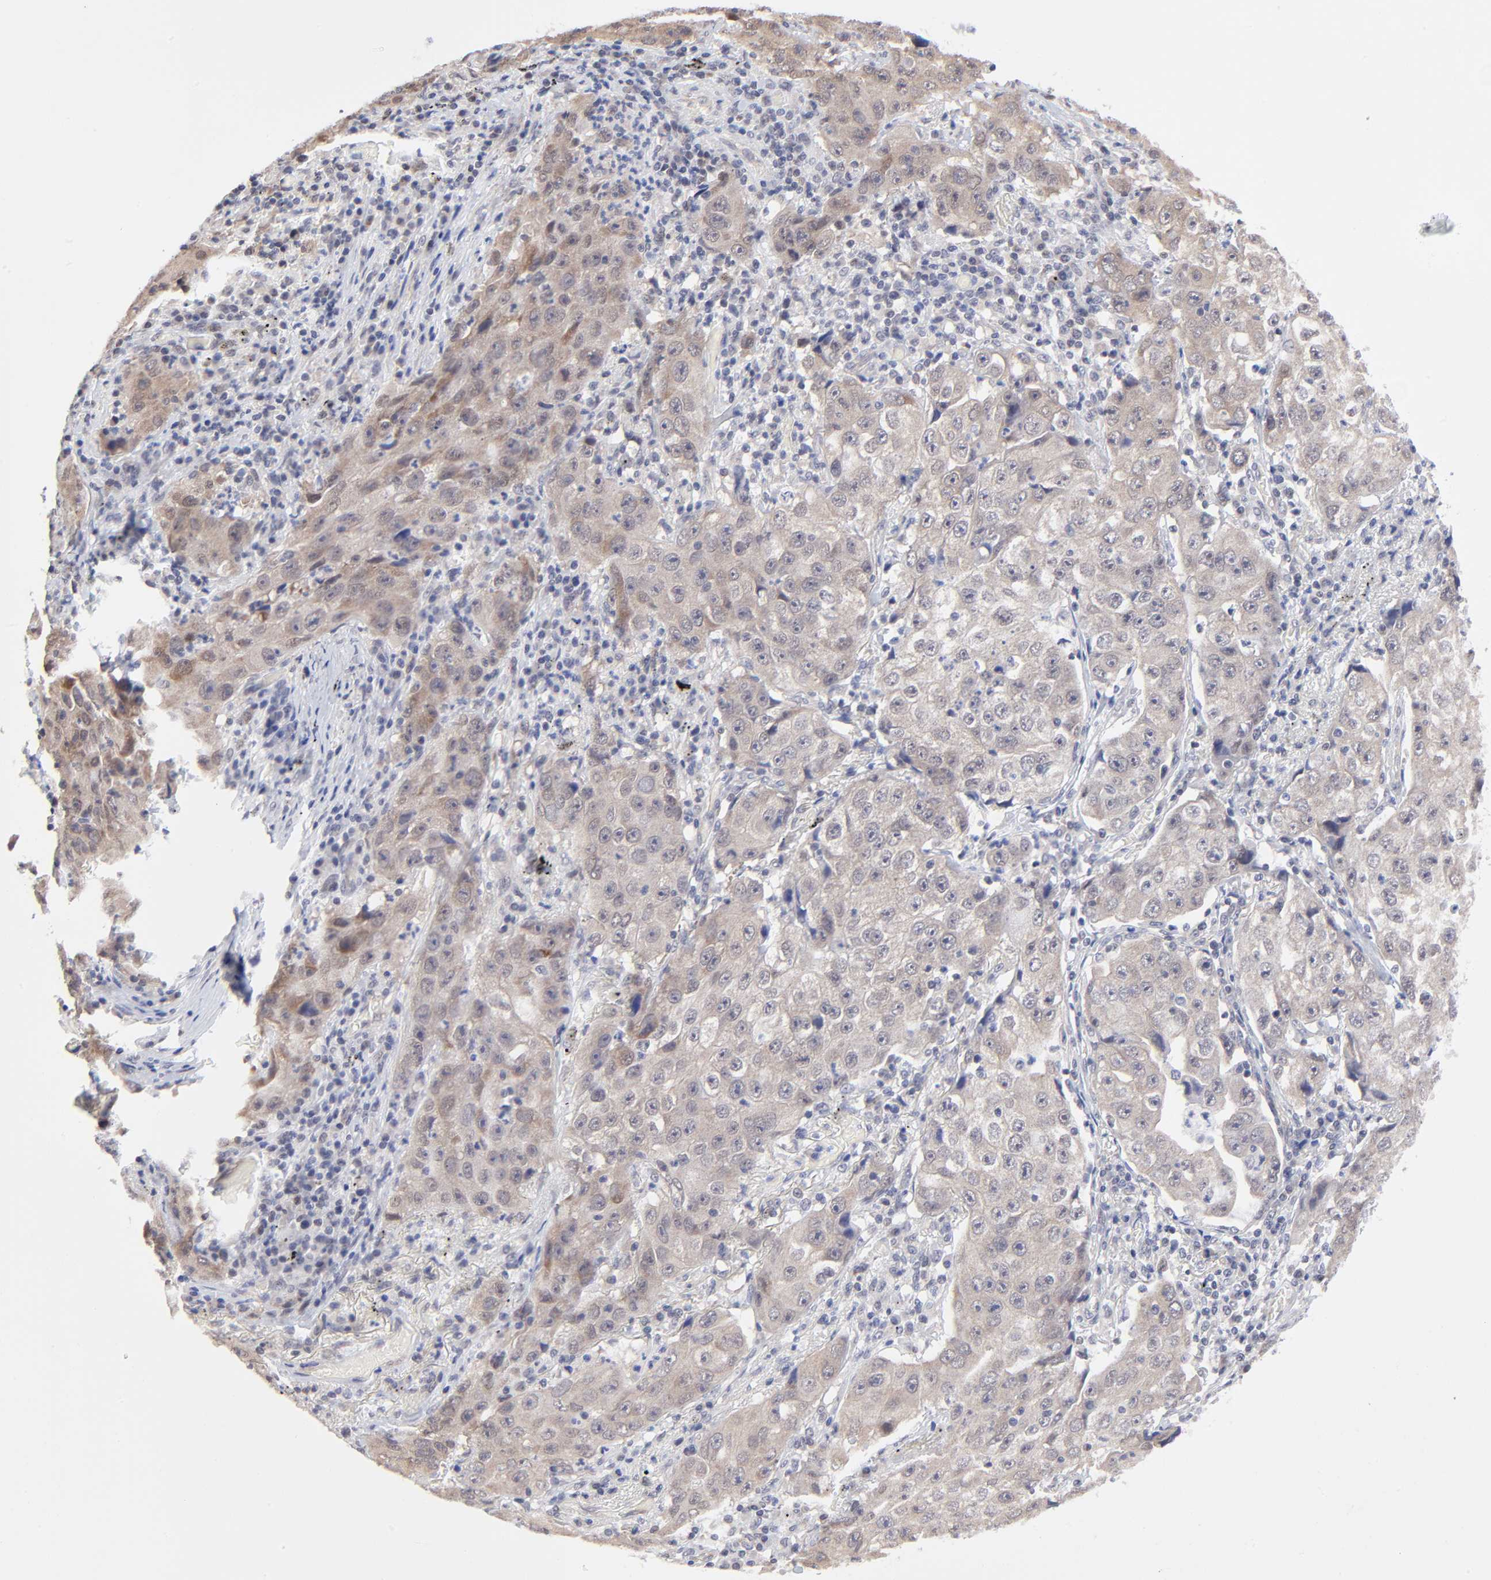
{"staining": {"intensity": "weak", "quantity": ">75%", "location": "cytoplasmic/membranous"}, "tissue": "lung cancer", "cell_type": "Tumor cells", "image_type": "cancer", "snomed": [{"axis": "morphology", "description": "Squamous cell carcinoma, NOS"}, {"axis": "topography", "description": "Lung"}], "caption": "Protein staining by immunohistochemistry reveals weak cytoplasmic/membranous expression in about >75% of tumor cells in lung cancer (squamous cell carcinoma).", "gene": "FBXO8", "patient": {"sex": "male", "age": 64}}